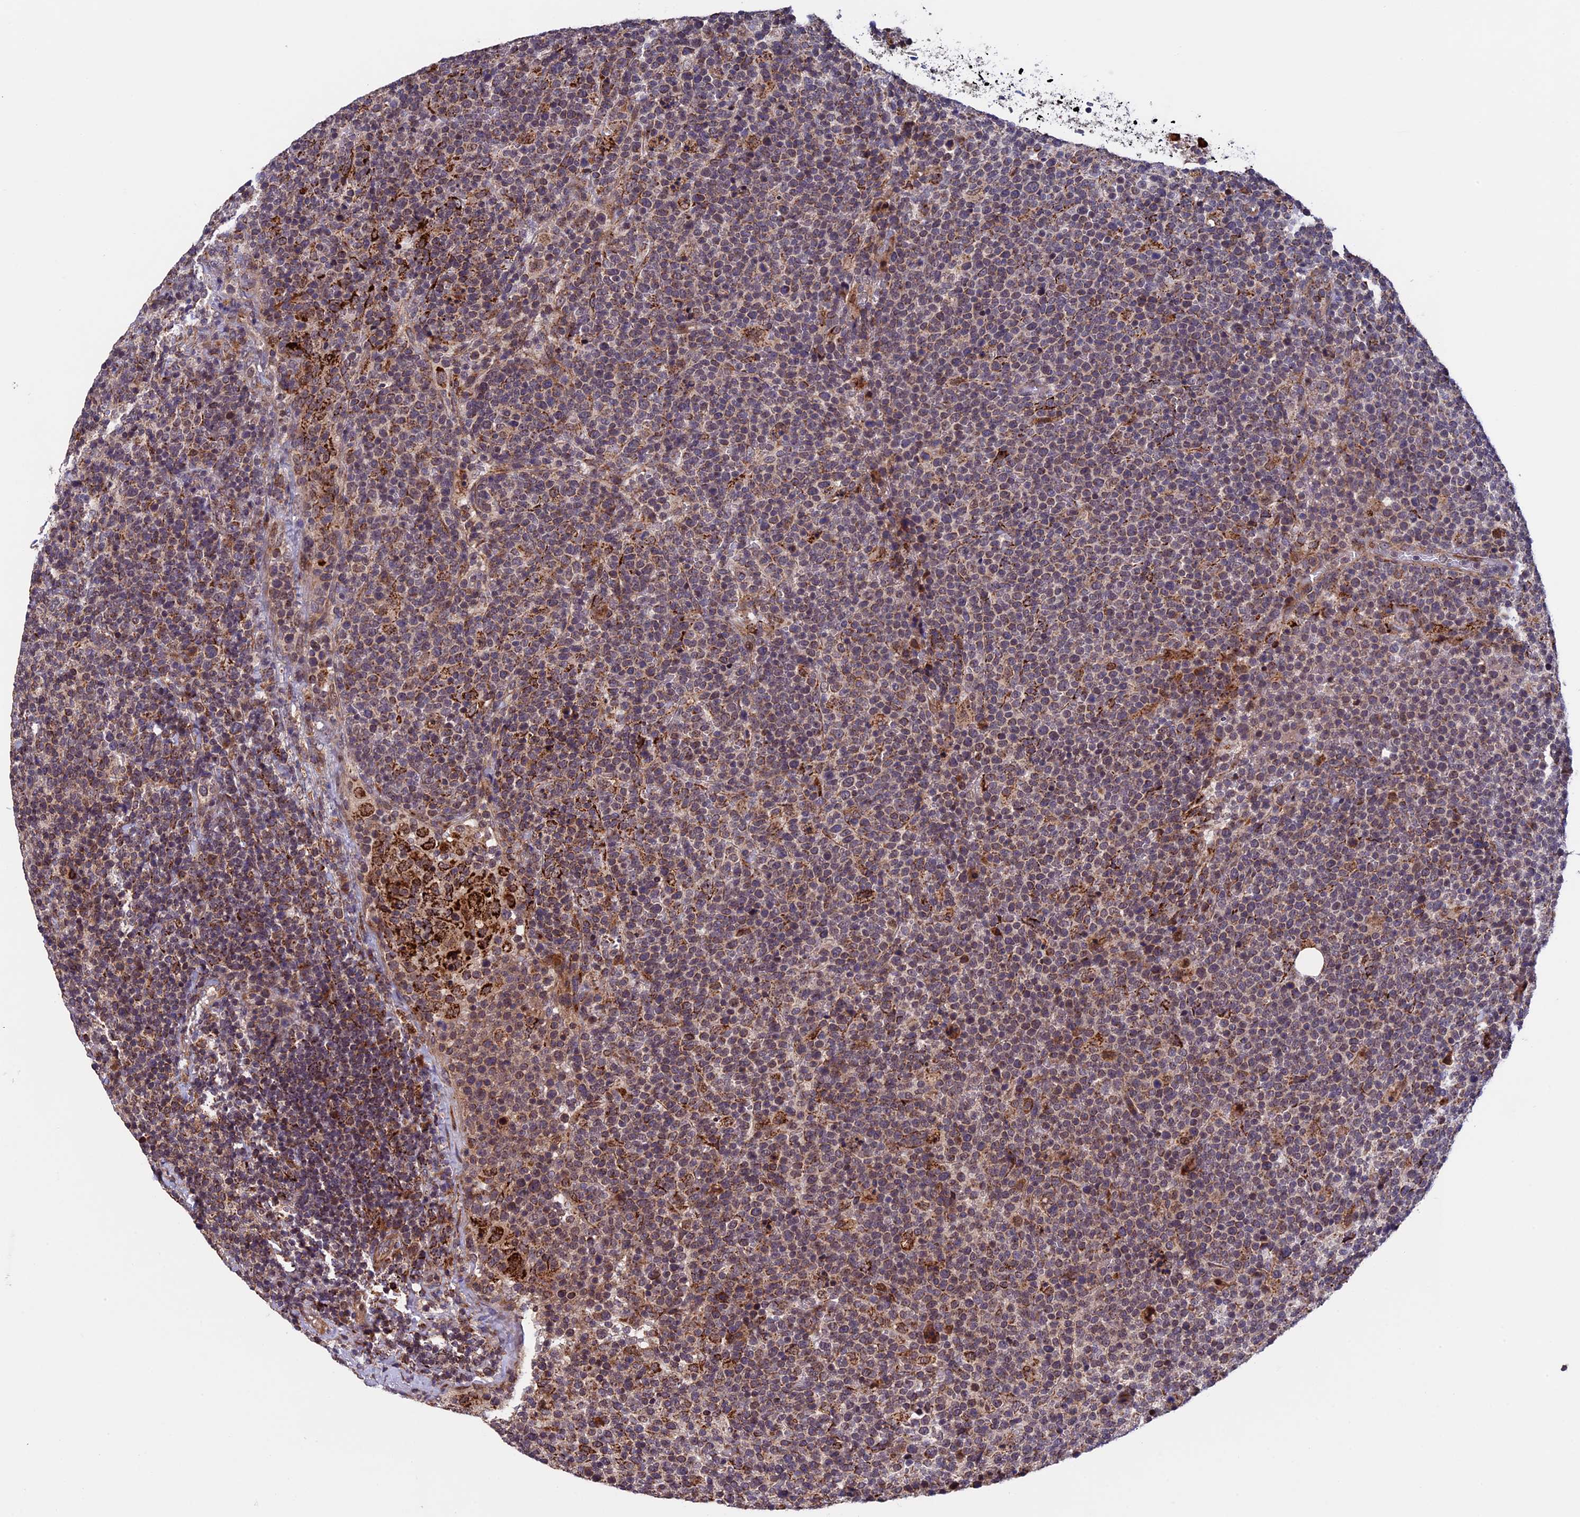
{"staining": {"intensity": "moderate", "quantity": ">75%", "location": "cytoplasmic/membranous"}, "tissue": "lymphoma", "cell_type": "Tumor cells", "image_type": "cancer", "snomed": [{"axis": "morphology", "description": "Malignant lymphoma, non-Hodgkin's type, High grade"}, {"axis": "topography", "description": "Lymph node"}], "caption": "Immunohistochemical staining of human high-grade malignant lymphoma, non-Hodgkin's type shows medium levels of moderate cytoplasmic/membranous positivity in approximately >75% of tumor cells. (DAB (3,3'-diaminobenzidine) IHC with brightfield microscopy, high magnification).", "gene": "RNF17", "patient": {"sex": "male", "age": 61}}